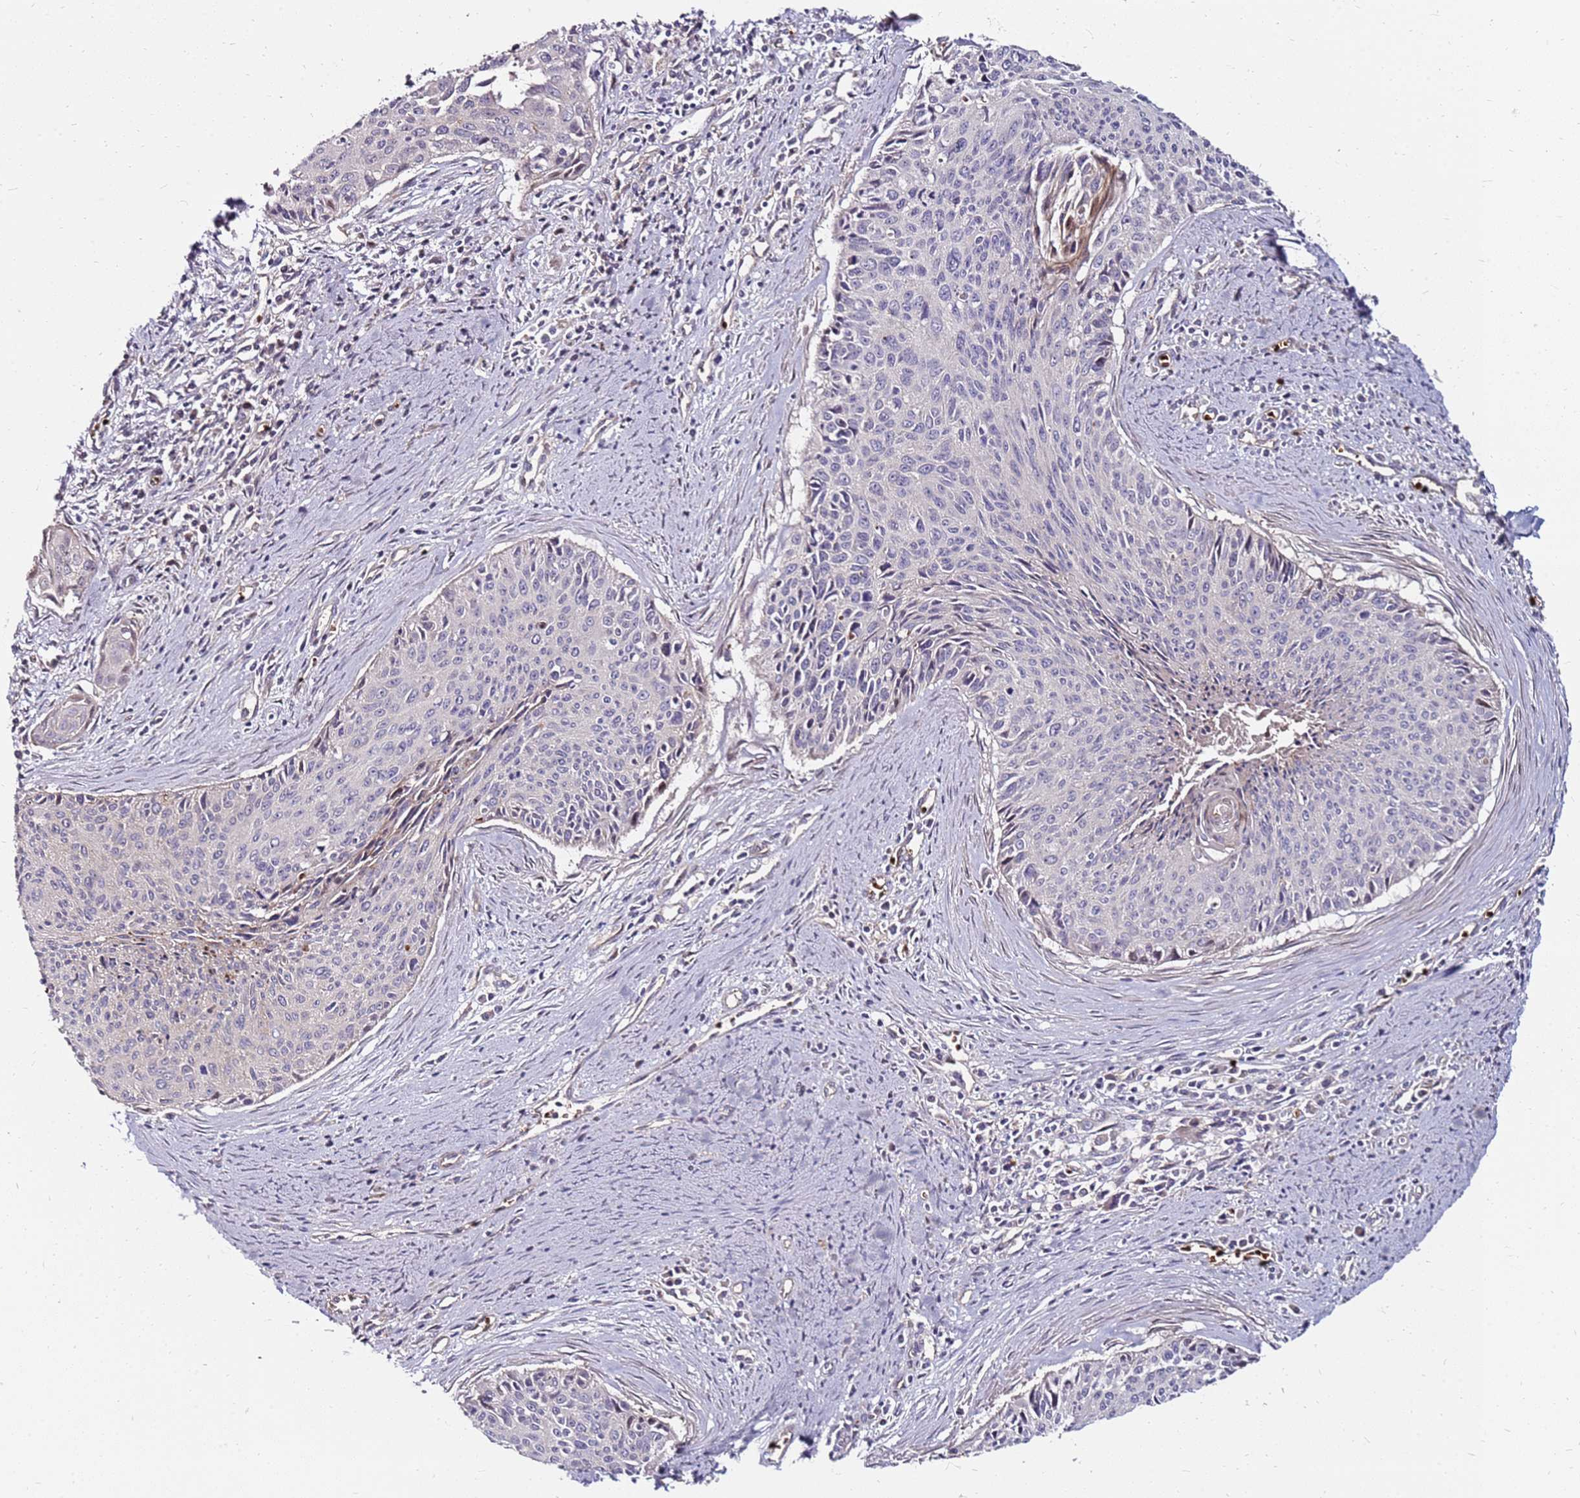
{"staining": {"intensity": "weak", "quantity": "<25%", "location": "cytoplasmic/membranous"}, "tissue": "cervical cancer", "cell_type": "Tumor cells", "image_type": "cancer", "snomed": [{"axis": "morphology", "description": "Squamous cell carcinoma, NOS"}, {"axis": "topography", "description": "Cervix"}], "caption": "DAB immunohistochemical staining of human cervical squamous cell carcinoma shows no significant expression in tumor cells.", "gene": "RNF11", "patient": {"sex": "female", "age": 55}}